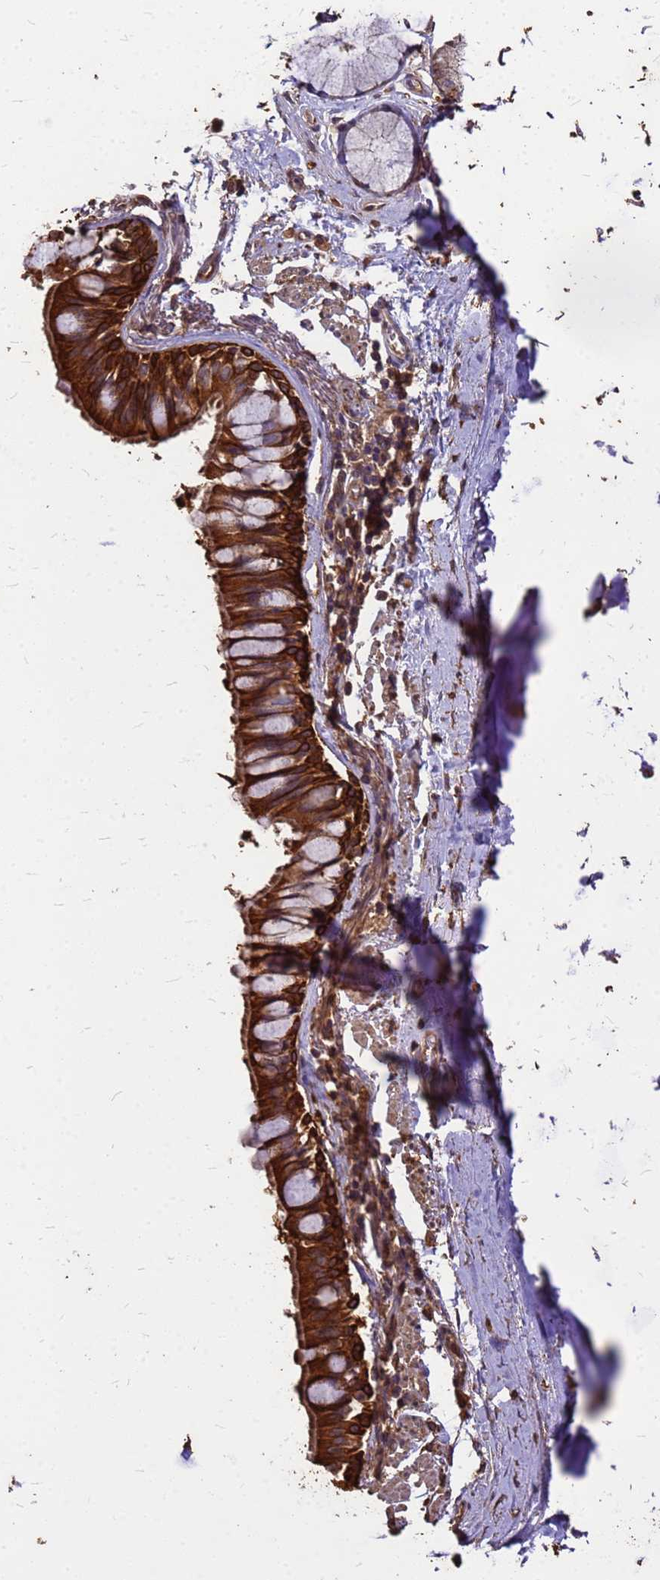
{"staining": {"intensity": "strong", "quantity": ">75%", "location": "cytoplasmic/membranous"}, "tissue": "bronchus", "cell_type": "Respiratory epithelial cells", "image_type": "normal", "snomed": [{"axis": "morphology", "description": "Normal tissue, NOS"}, {"axis": "topography", "description": "Bronchus"}], "caption": "The photomicrograph displays immunohistochemical staining of normal bronchus. There is strong cytoplasmic/membranous positivity is present in about >75% of respiratory epithelial cells.", "gene": "ZNF618", "patient": {"sex": "male", "age": 70}}